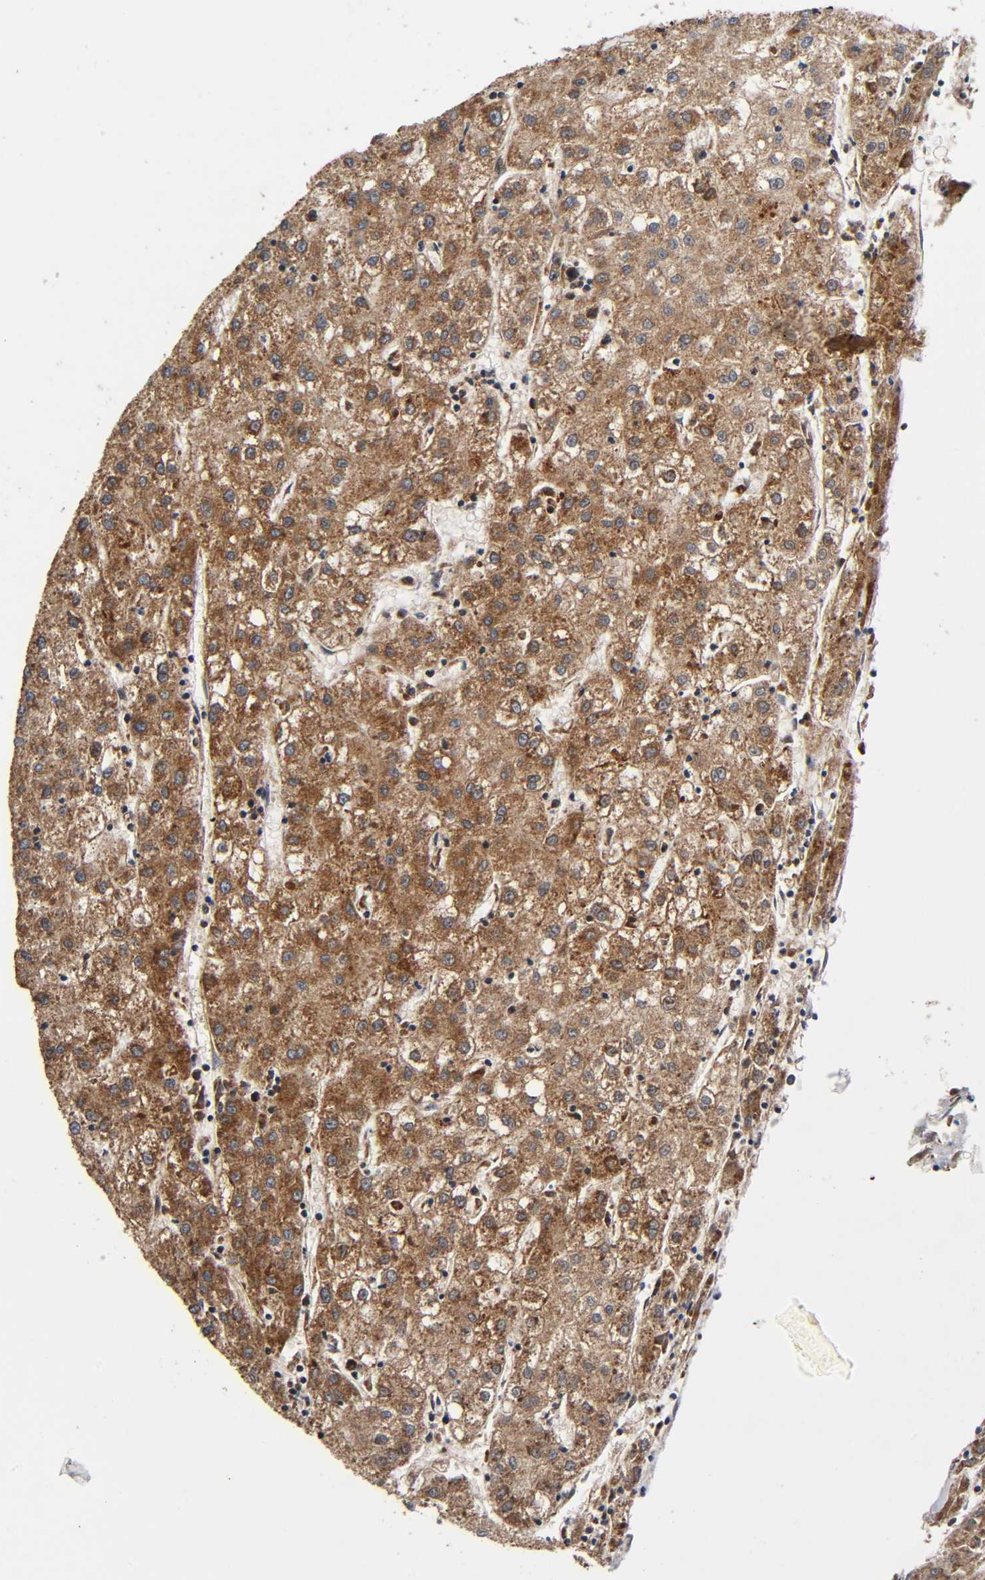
{"staining": {"intensity": "moderate", "quantity": "25%-75%", "location": "cytoplasmic/membranous"}, "tissue": "liver cancer", "cell_type": "Tumor cells", "image_type": "cancer", "snomed": [{"axis": "morphology", "description": "Carcinoma, Hepatocellular, NOS"}, {"axis": "topography", "description": "Liver"}], "caption": "About 25%-75% of tumor cells in human liver hepatocellular carcinoma show moderate cytoplasmic/membranous protein staining as visualized by brown immunohistochemical staining.", "gene": "MAP3K1", "patient": {"sex": "male", "age": 72}}